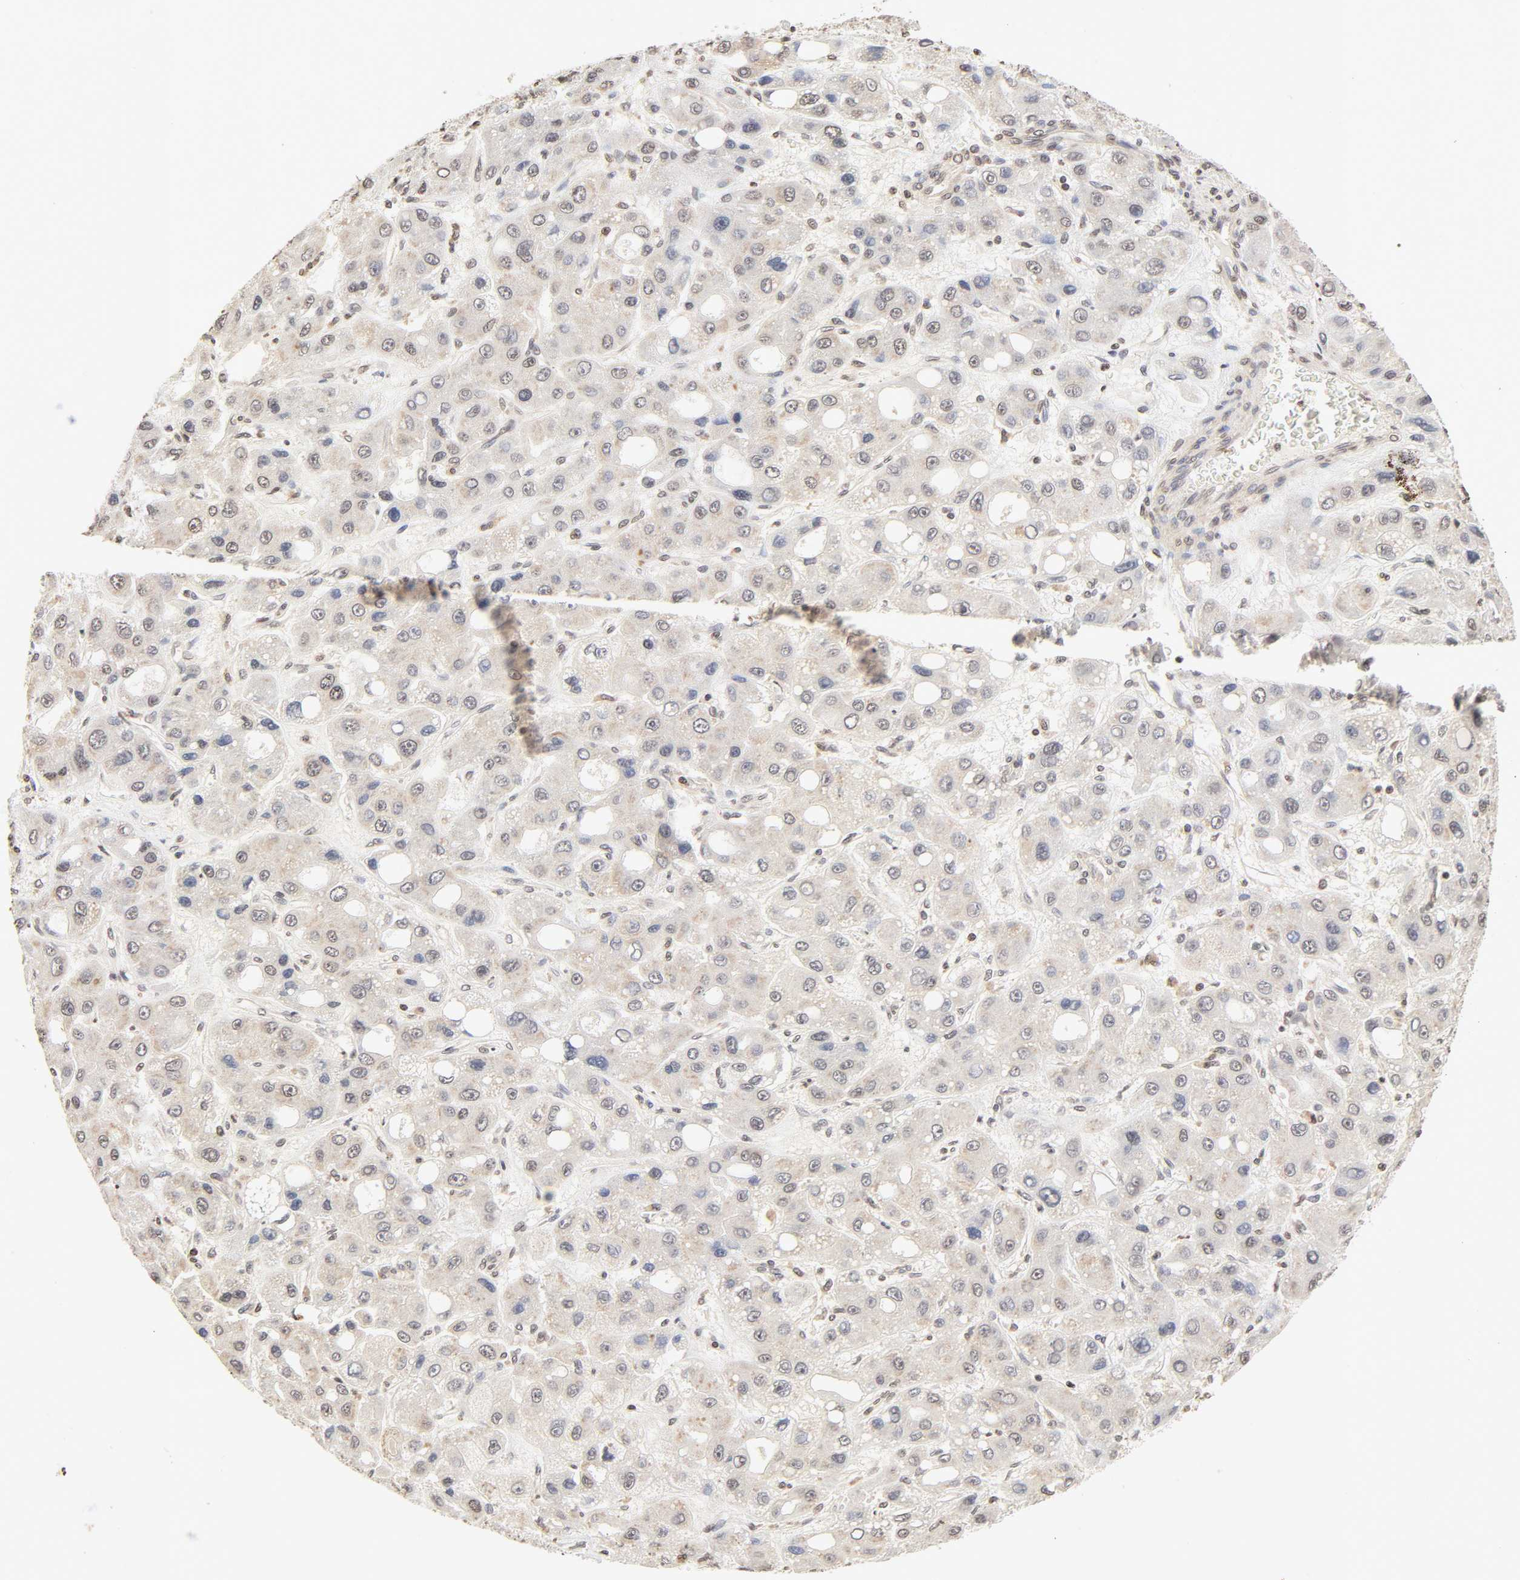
{"staining": {"intensity": "weak", "quantity": "25%-75%", "location": "cytoplasmic/membranous,nuclear"}, "tissue": "liver cancer", "cell_type": "Tumor cells", "image_type": "cancer", "snomed": [{"axis": "morphology", "description": "Carcinoma, Hepatocellular, NOS"}, {"axis": "topography", "description": "Liver"}], "caption": "Protein expression analysis of human liver cancer reveals weak cytoplasmic/membranous and nuclear expression in approximately 25%-75% of tumor cells.", "gene": "TBL1X", "patient": {"sex": "male", "age": 55}}